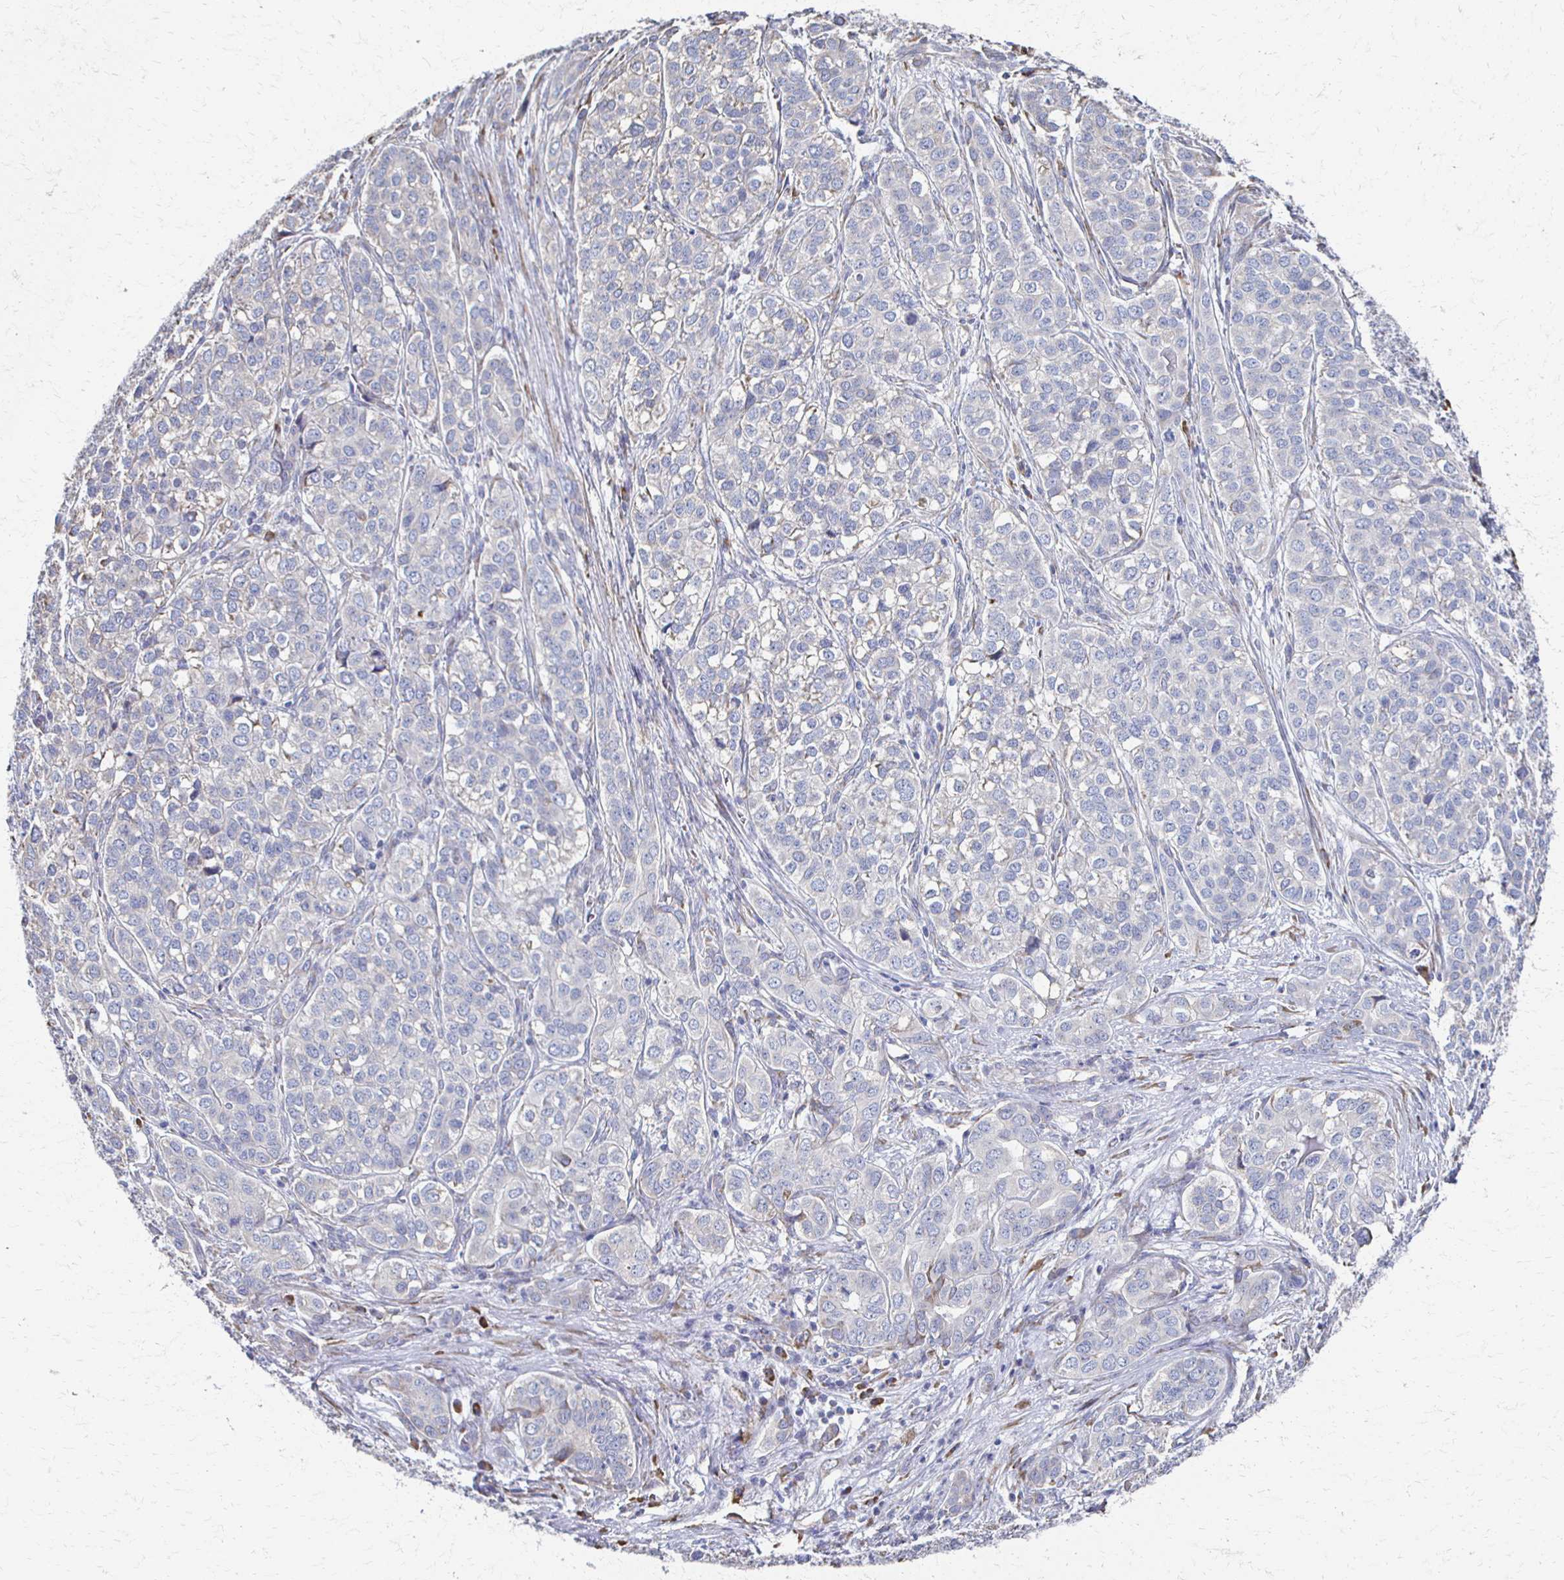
{"staining": {"intensity": "negative", "quantity": "none", "location": "none"}, "tissue": "liver cancer", "cell_type": "Tumor cells", "image_type": "cancer", "snomed": [{"axis": "morphology", "description": "Cholangiocarcinoma"}, {"axis": "topography", "description": "Liver"}], "caption": "Liver cancer was stained to show a protein in brown. There is no significant positivity in tumor cells.", "gene": "ATP1A3", "patient": {"sex": "male", "age": 56}}